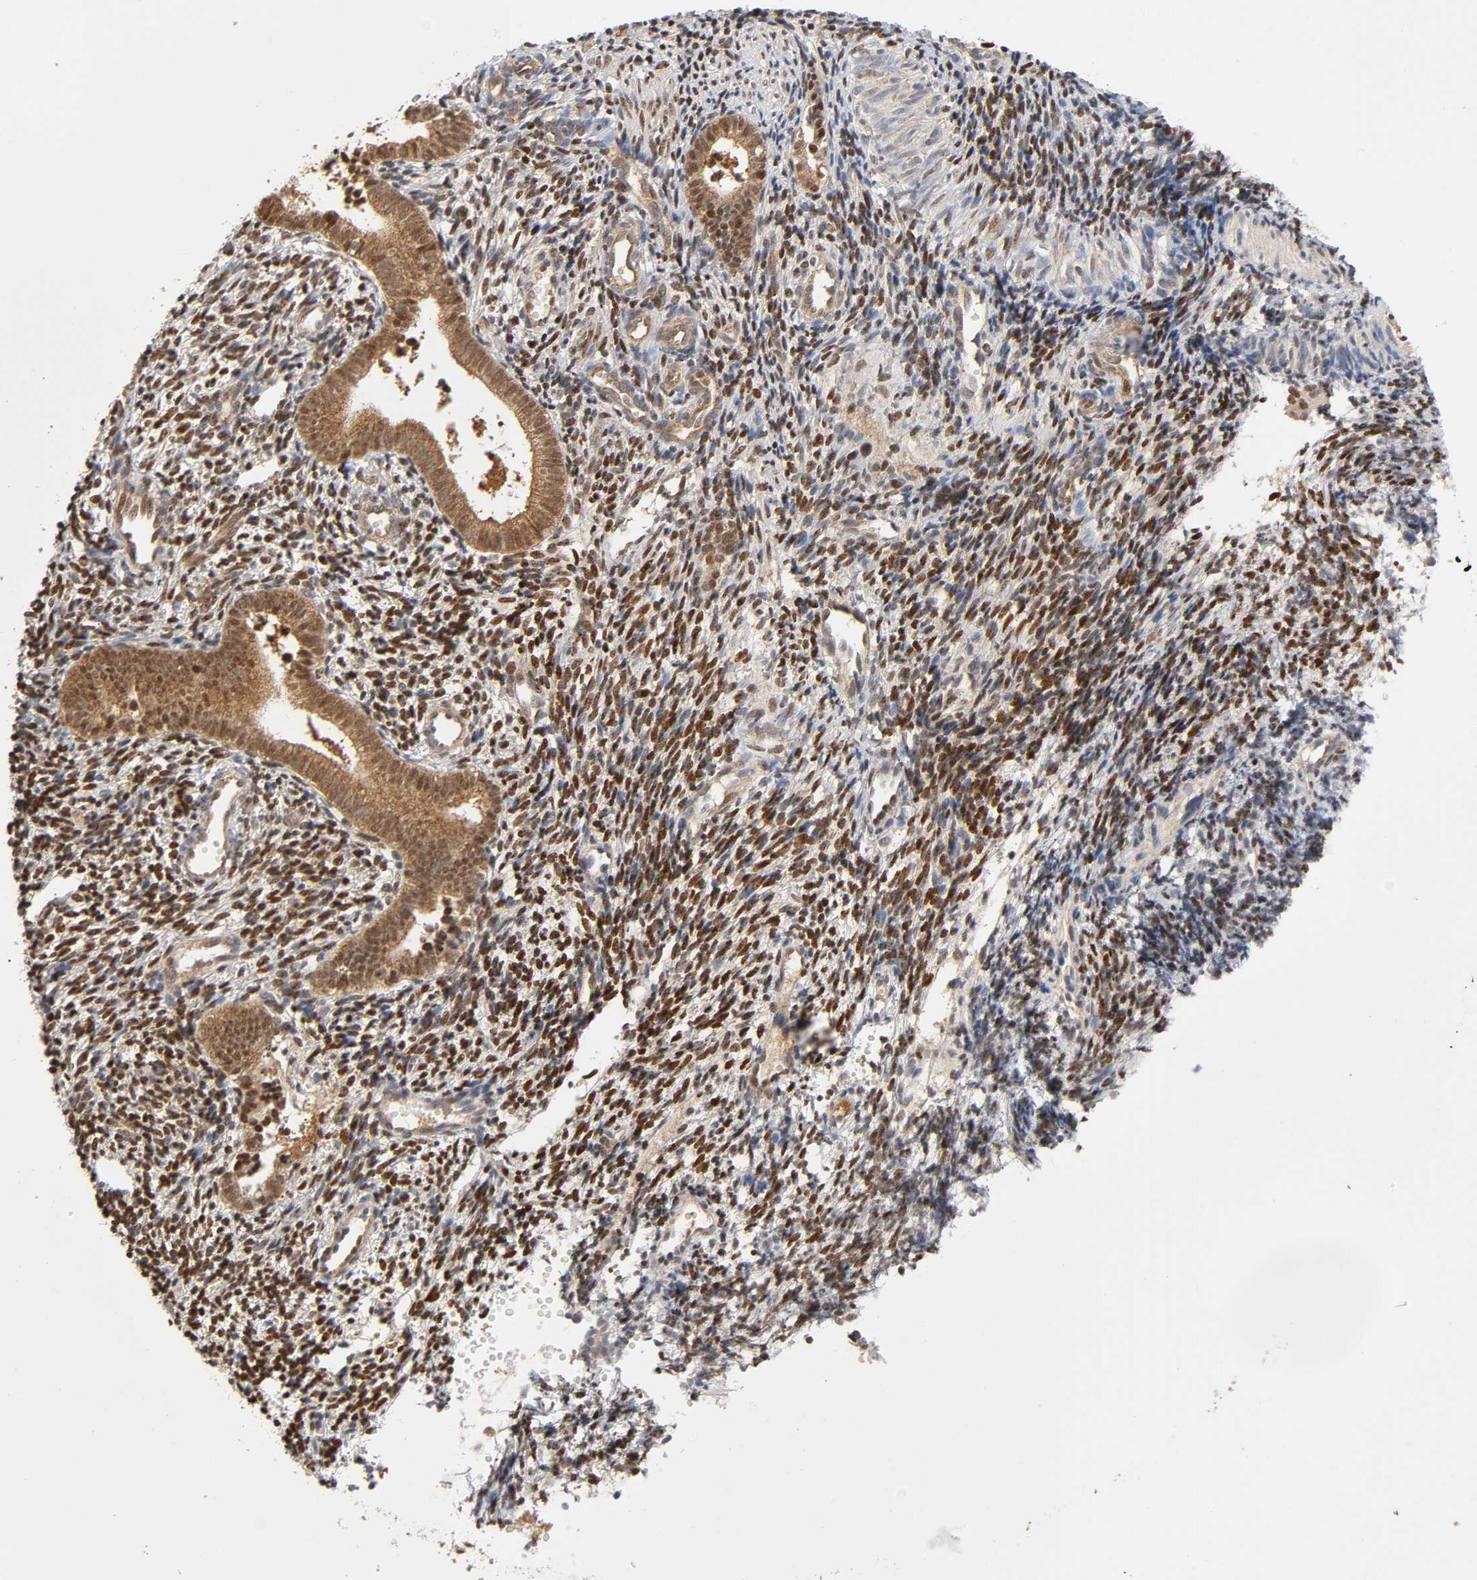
{"staining": {"intensity": "strong", "quantity": ">75%", "location": "nuclear"}, "tissue": "endometrium", "cell_type": "Cells in endometrial stroma", "image_type": "normal", "snomed": [{"axis": "morphology", "description": "Normal tissue, NOS"}, {"axis": "topography", "description": "Uterus"}, {"axis": "topography", "description": "Endometrium"}], "caption": "Immunohistochemistry of benign human endometrium displays high levels of strong nuclear positivity in about >75% of cells in endometrial stroma.", "gene": "PAFAH1B1", "patient": {"sex": "female", "age": 33}}